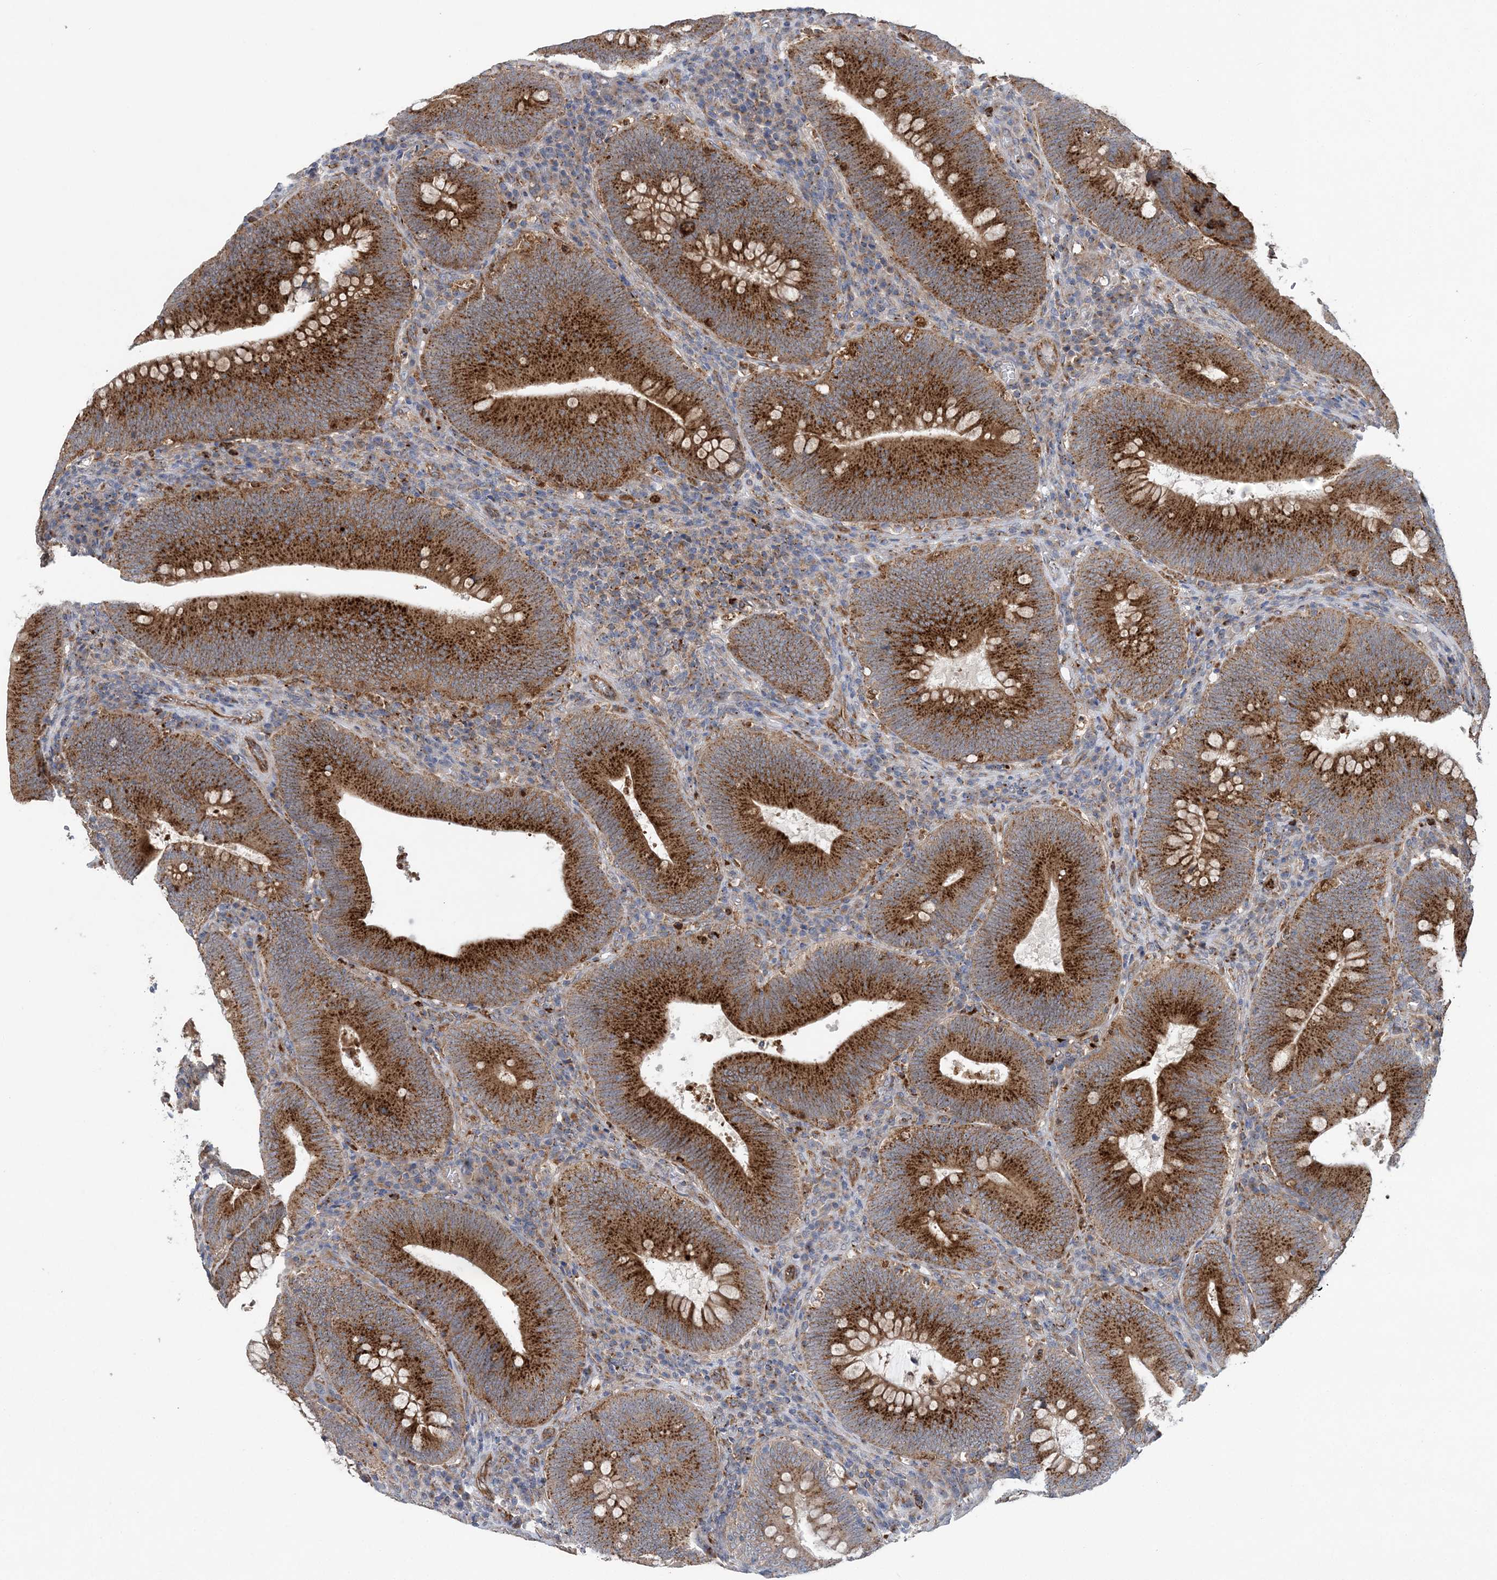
{"staining": {"intensity": "strong", "quantity": ">75%", "location": "cytoplasmic/membranous"}, "tissue": "colorectal cancer", "cell_type": "Tumor cells", "image_type": "cancer", "snomed": [{"axis": "morphology", "description": "Normal tissue, NOS"}, {"axis": "topography", "description": "Colon"}], "caption": "Protein positivity by immunohistochemistry (IHC) displays strong cytoplasmic/membranous expression in approximately >75% of tumor cells in colorectal cancer. The staining was performed using DAB to visualize the protein expression in brown, while the nuclei were stained in blue with hematoxylin (Magnification: 20x).", "gene": "PTTG1IP", "patient": {"sex": "female", "age": 82}}